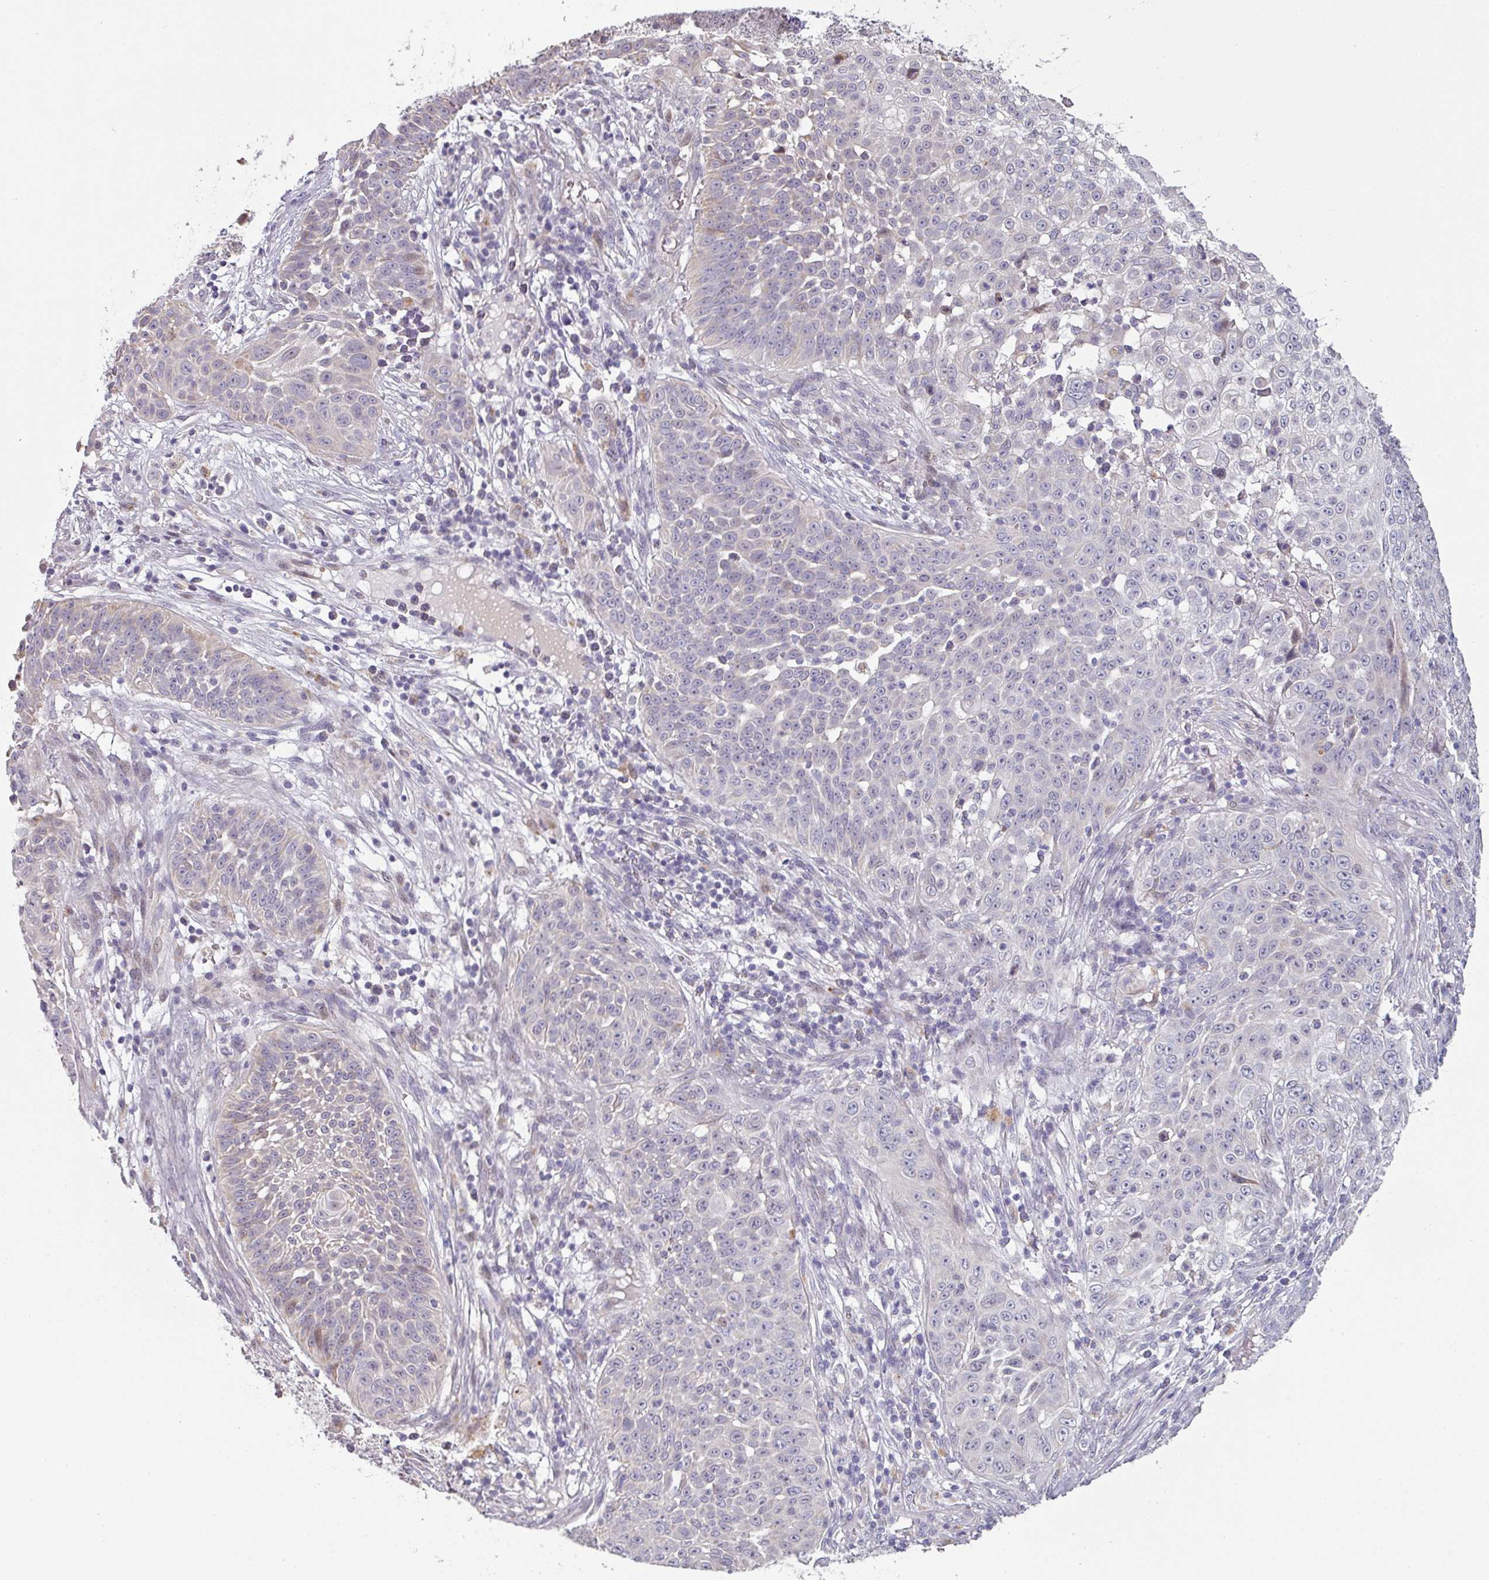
{"staining": {"intensity": "moderate", "quantity": "<25%", "location": "cytoplasmic/membranous"}, "tissue": "skin cancer", "cell_type": "Tumor cells", "image_type": "cancer", "snomed": [{"axis": "morphology", "description": "Squamous cell carcinoma, NOS"}, {"axis": "topography", "description": "Skin"}], "caption": "A histopathology image showing moderate cytoplasmic/membranous expression in approximately <25% of tumor cells in skin cancer (squamous cell carcinoma), as visualized by brown immunohistochemical staining.", "gene": "C2orf16", "patient": {"sex": "male", "age": 24}}